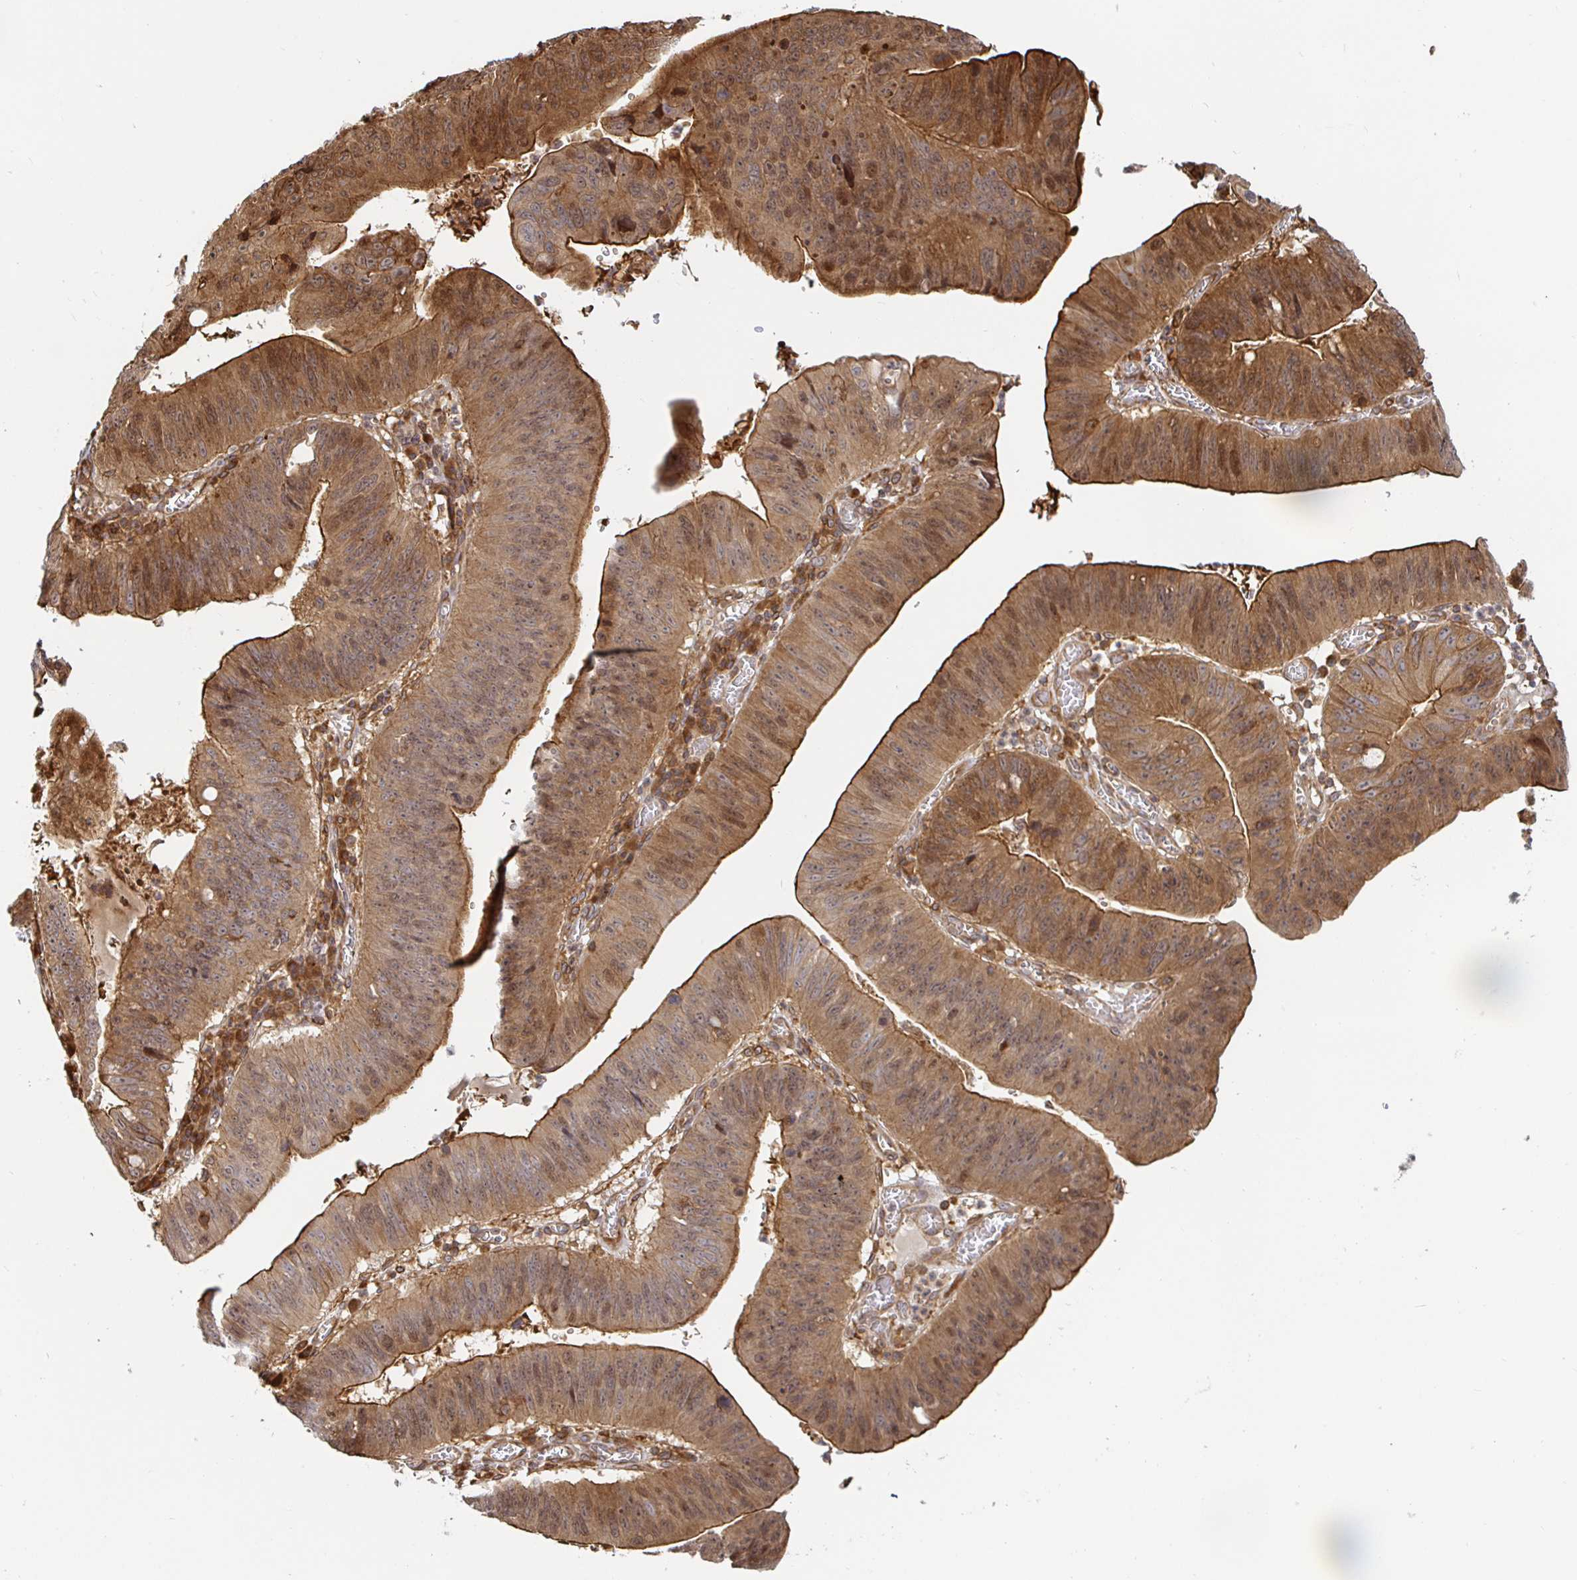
{"staining": {"intensity": "moderate", "quantity": ">75%", "location": "cytoplasmic/membranous,nuclear"}, "tissue": "stomach cancer", "cell_type": "Tumor cells", "image_type": "cancer", "snomed": [{"axis": "morphology", "description": "Adenocarcinoma, NOS"}, {"axis": "topography", "description": "Stomach"}], "caption": "IHC staining of stomach cancer (adenocarcinoma), which reveals medium levels of moderate cytoplasmic/membranous and nuclear positivity in about >75% of tumor cells indicating moderate cytoplasmic/membranous and nuclear protein expression. The staining was performed using DAB (3,3'-diaminobenzidine) (brown) for protein detection and nuclei were counterstained in hematoxylin (blue).", "gene": "STRAP", "patient": {"sex": "male", "age": 59}}